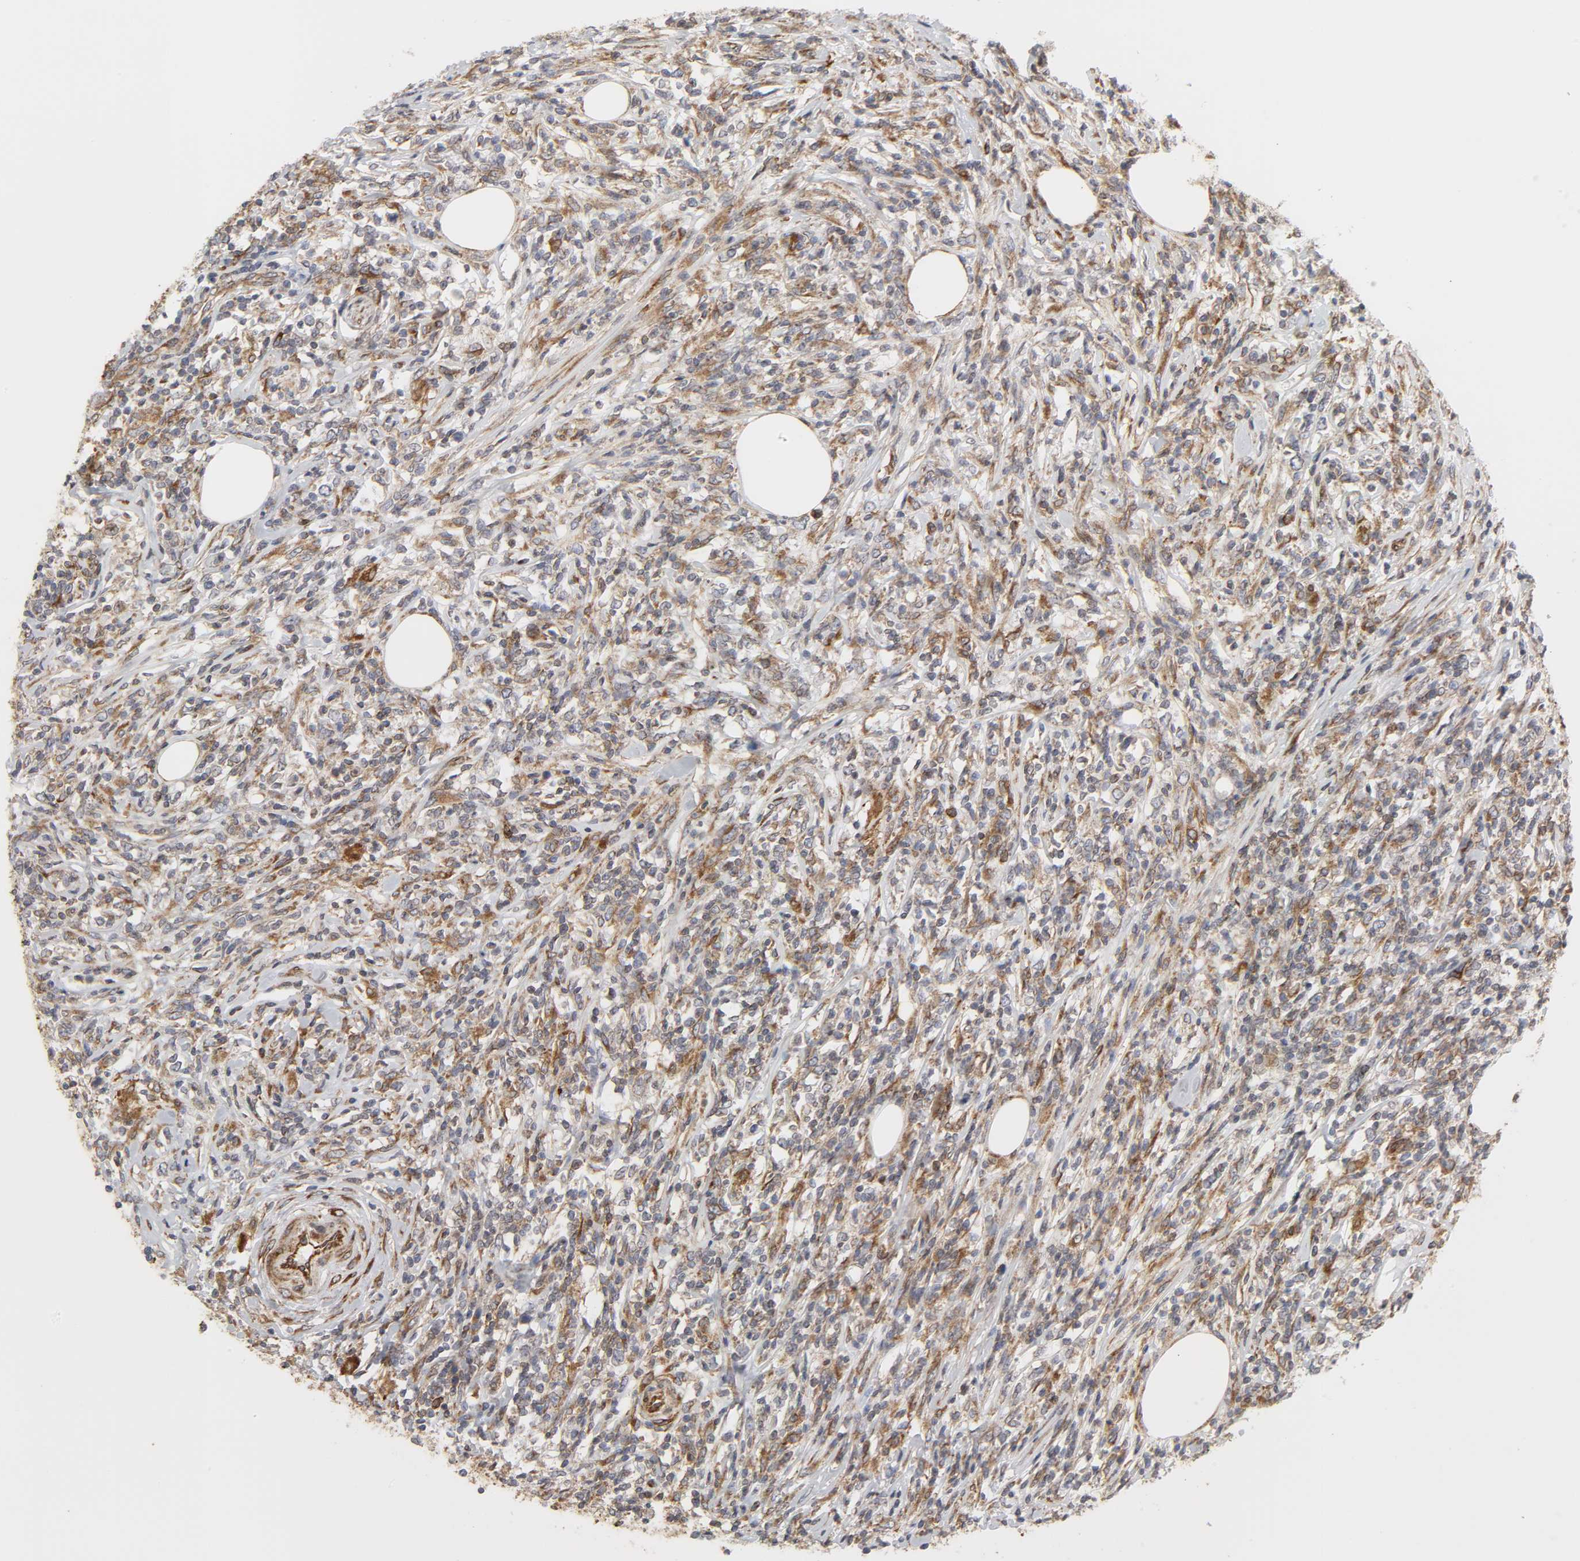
{"staining": {"intensity": "moderate", "quantity": "25%-75%", "location": "cytoplasmic/membranous"}, "tissue": "lymphoma", "cell_type": "Tumor cells", "image_type": "cancer", "snomed": [{"axis": "morphology", "description": "Malignant lymphoma, non-Hodgkin's type, High grade"}, {"axis": "topography", "description": "Lymph node"}], "caption": "An image showing moderate cytoplasmic/membranous staining in approximately 25%-75% of tumor cells in high-grade malignant lymphoma, non-Hodgkin's type, as visualized by brown immunohistochemical staining.", "gene": "POR", "patient": {"sex": "female", "age": 84}}